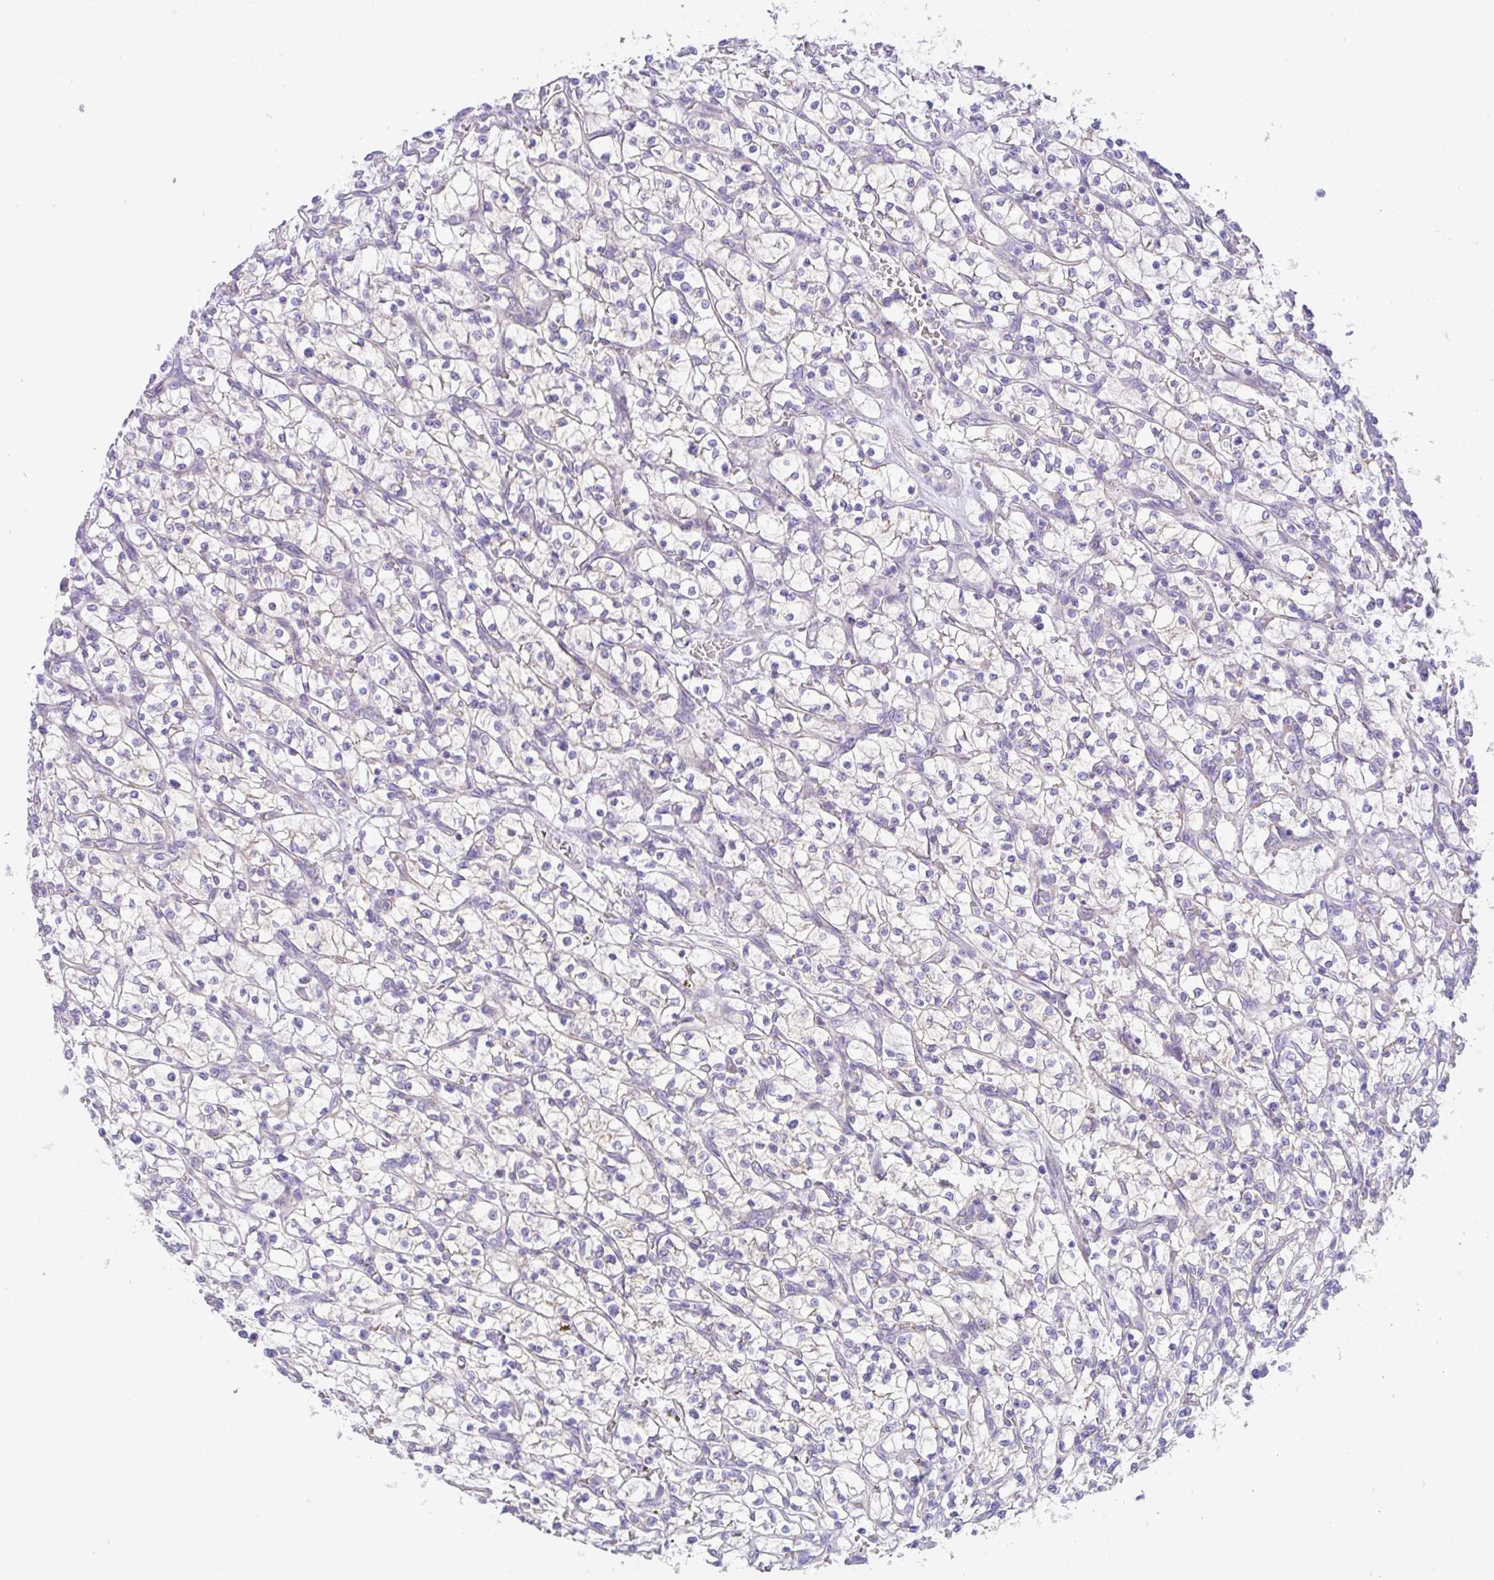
{"staining": {"intensity": "negative", "quantity": "none", "location": "none"}, "tissue": "renal cancer", "cell_type": "Tumor cells", "image_type": "cancer", "snomed": [{"axis": "morphology", "description": "Adenocarcinoma, NOS"}, {"axis": "topography", "description": "Kidney"}], "caption": "Micrograph shows no protein expression in tumor cells of adenocarcinoma (renal) tissue. The staining was performed using DAB to visualize the protein expression in brown, while the nuclei were stained in blue with hematoxylin (Magnification: 20x).", "gene": "FAM177A1", "patient": {"sex": "female", "age": 64}}